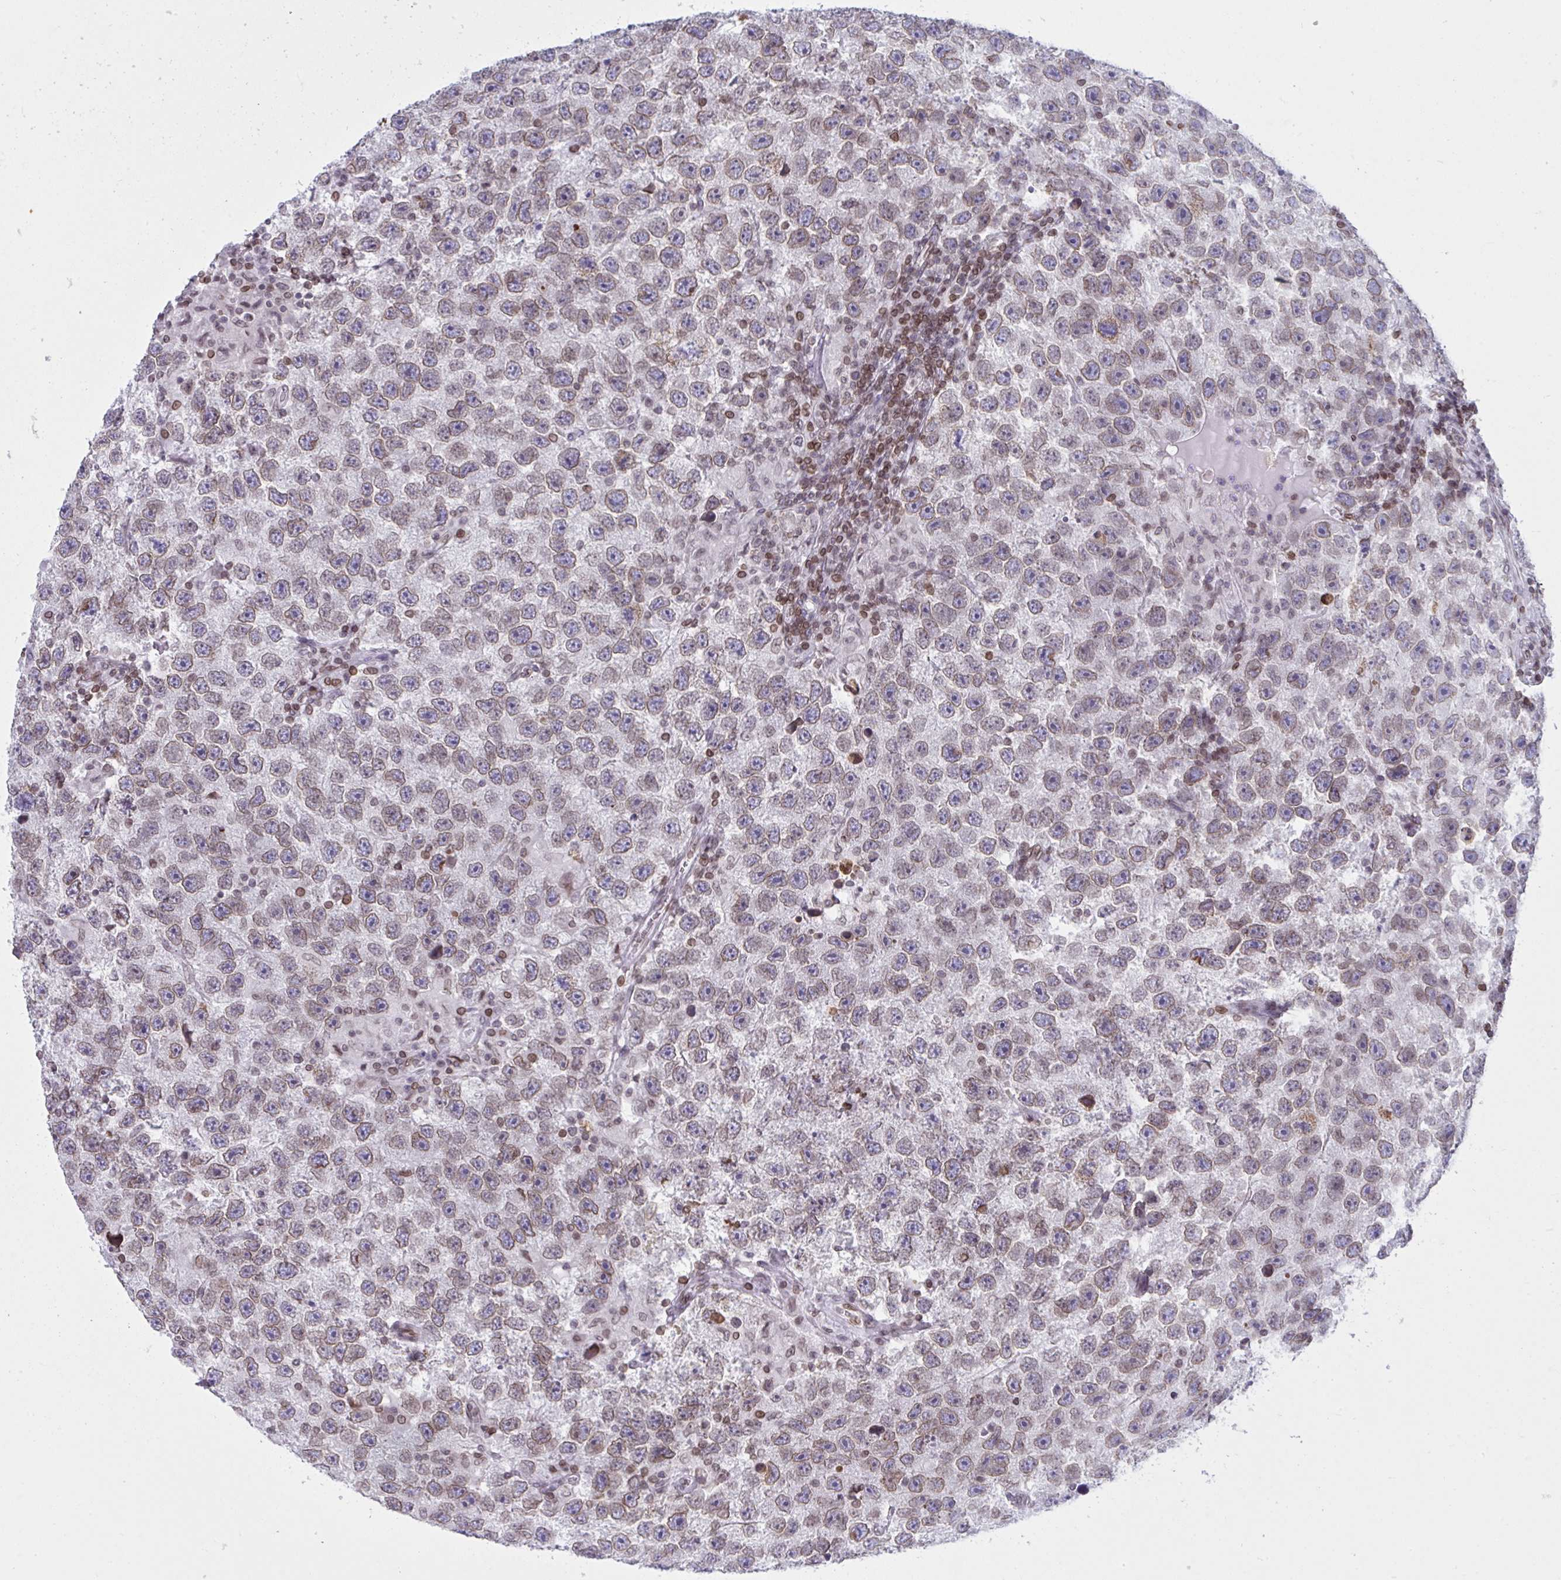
{"staining": {"intensity": "weak", "quantity": ">75%", "location": "cytoplasmic/membranous,nuclear"}, "tissue": "testis cancer", "cell_type": "Tumor cells", "image_type": "cancer", "snomed": [{"axis": "morphology", "description": "Seminoma, NOS"}, {"axis": "topography", "description": "Testis"}], "caption": "A brown stain highlights weak cytoplasmic/membranous and nuclear positivity of a protein in testis cancer (seminoma) tumor cells. (brown staining indicates protein expression, while blue staining denotes nuclei).", "gene": "LMNB2", "patient": {"sex": "male", "age": 26}}